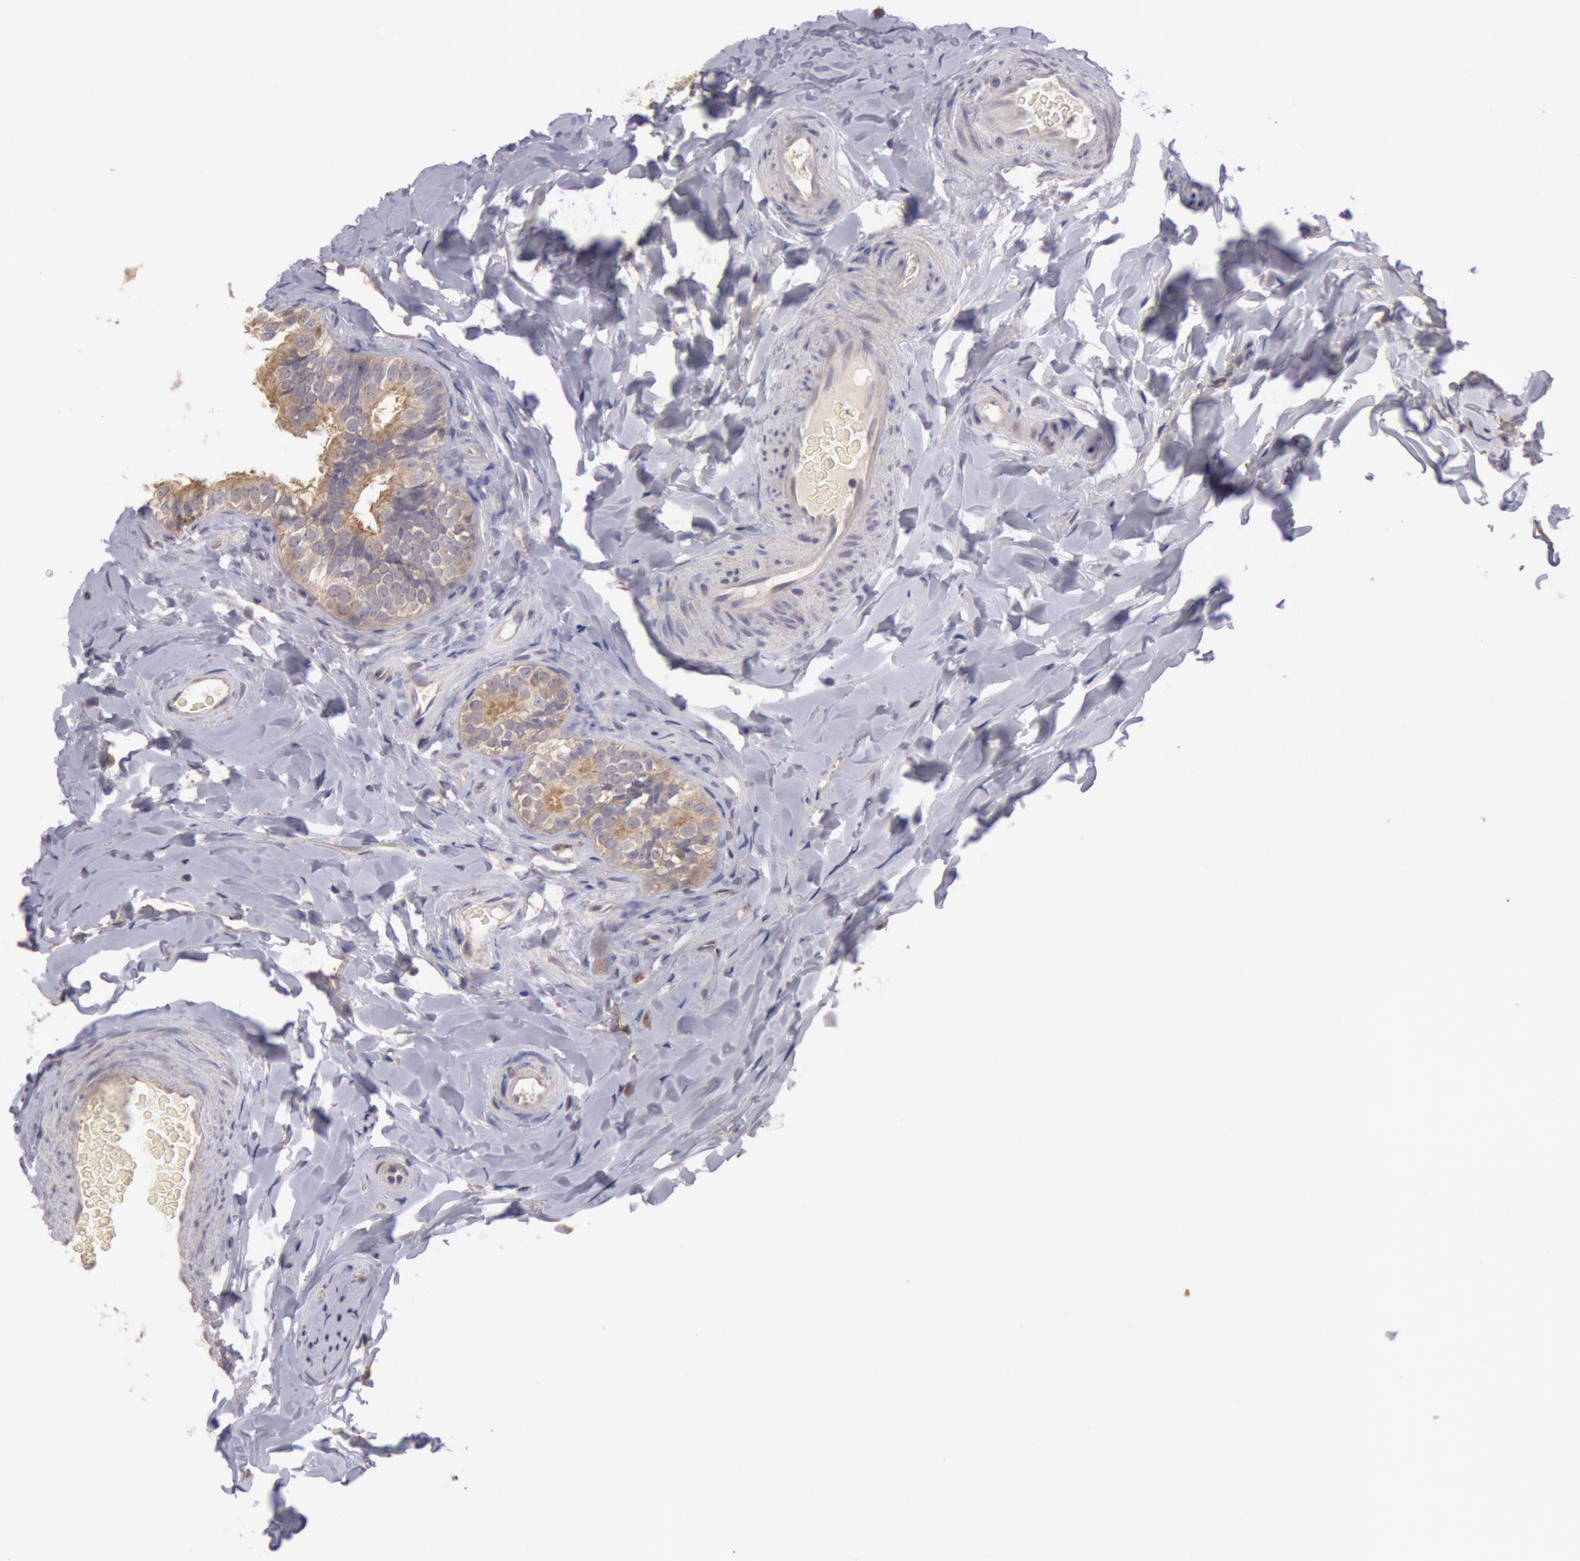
{"staining": {"intensity": "moderate", "quantity": ">75%", "location": "cytoplasmic/membranous"}, "tissue": "epididymis", "cell_type": "Glandular cells", "image_type": "normal", "snomed": [{"axis": "morphology", "description": "Normal tissue, NOS"}, {"axis": "topography", "description": "Epididymis"}], "caption": "A micrograph showing moderate cytoplasmic/membranous positivity in approximately >75% of glandular cells in normal epididymis, as visualized by brown immunohistochemical staining.", "gene": "PLA2G6", "patient": {"sex": "male", "age": 26}}